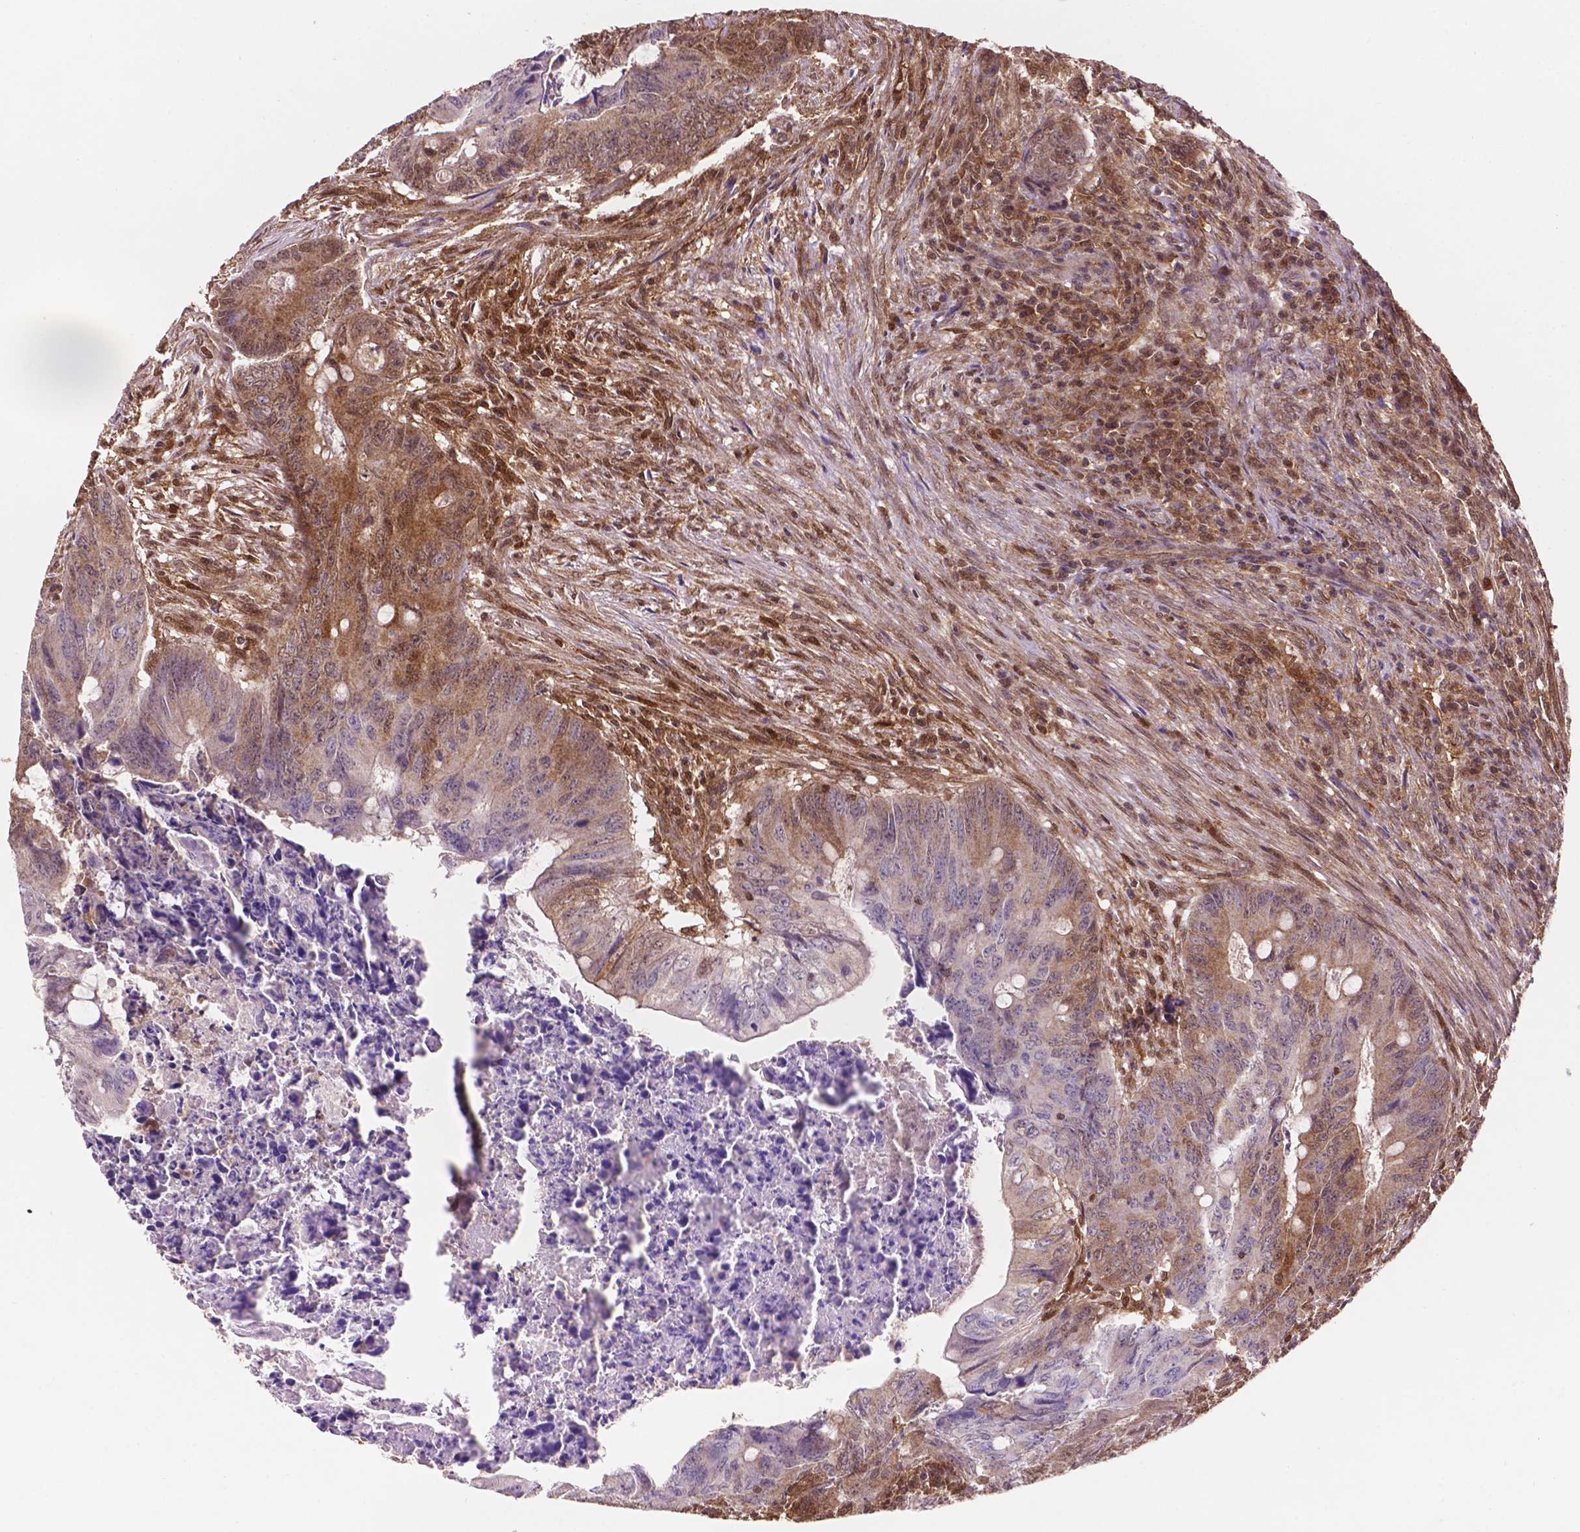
{"staining": {"intensity": "moderate", "quantity": "25%-75%", "location": "cytoplasmic/membranous,nuclear"}, "tissue": "colorectal cancer", "cell_type": "Tumor cells", "image_type": "cancer", "snomed": [{"axis": "morphology", "description": "Adenocarcinoma, NOS"}, {"axis": "topography", "description": "Colon"}], "caption": "Immunohistochemistry histopathology image of neoplastic tissue: human colorectal cancer (adenocarcinoma) stained using immunohistochemistry shows medium levels of moderate protein expression localized specifically in the cytoplasmic/membranous and nuclear of tumor cells, appearing as a cytoplasmic/membranous and nuclear brown color.", "gene": "UBE2L6", "patient": {"sex": "female", "age": 74}}